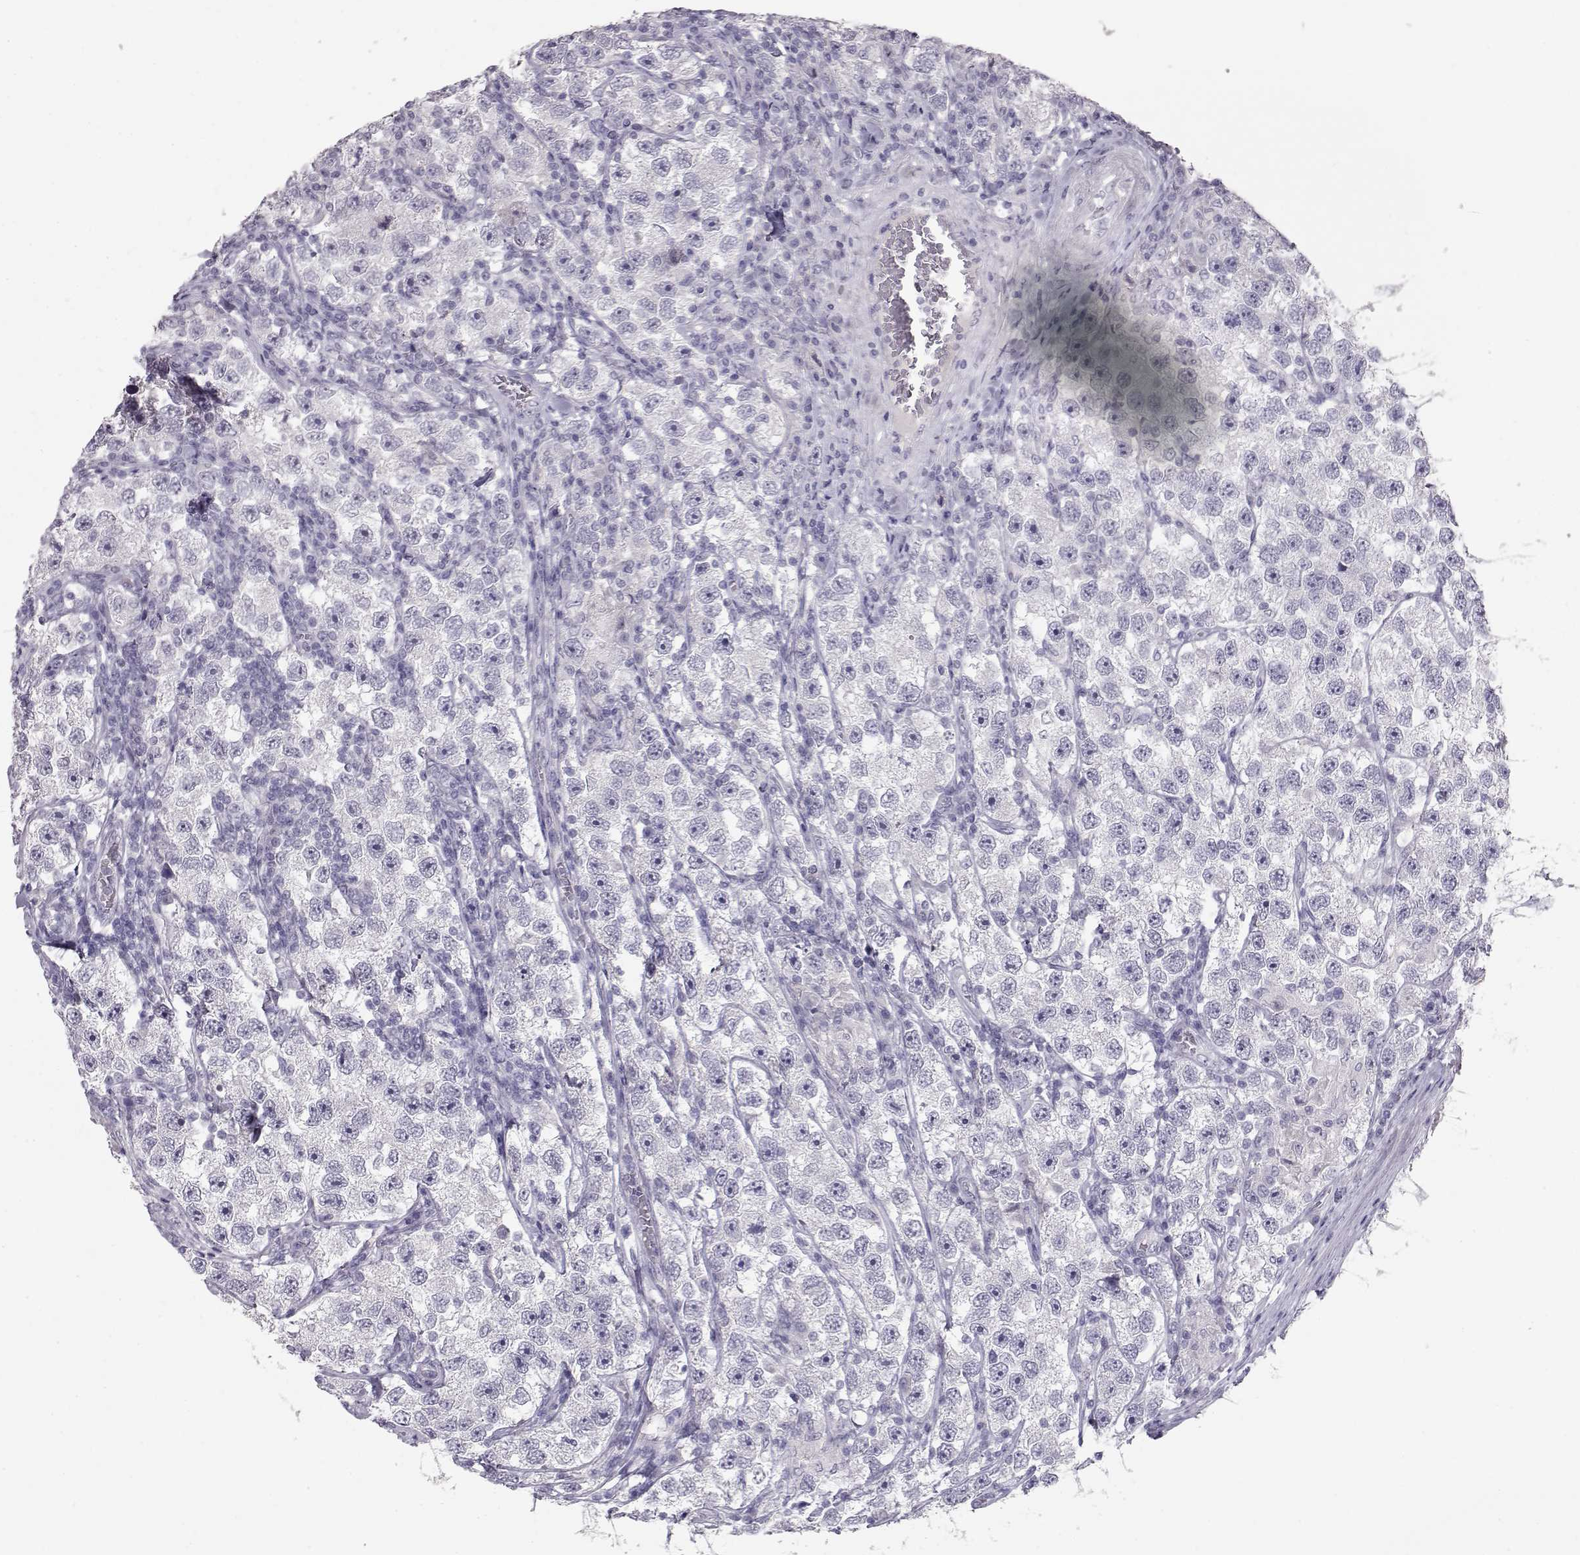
{"staining": {"intensity": "negative", "quantity": "none", "location": "none"}, "tissue": "testis cancer", "cell_type": "Tumor cells", "image_type": "cancer", "snomed": [{"axis": "morphology", "description": "Seminoma, NOS"}, {"axis": "topography", "description": "Testis"}], "caption": "Immunohistochemistry micrograph of neoplastic tissue: human testis cancer (seminoma) stained with DAB displays no significant protein expression in tumor cells.", "gene": "LAMB3", "patient": {"sex": "male", "age": 26}}